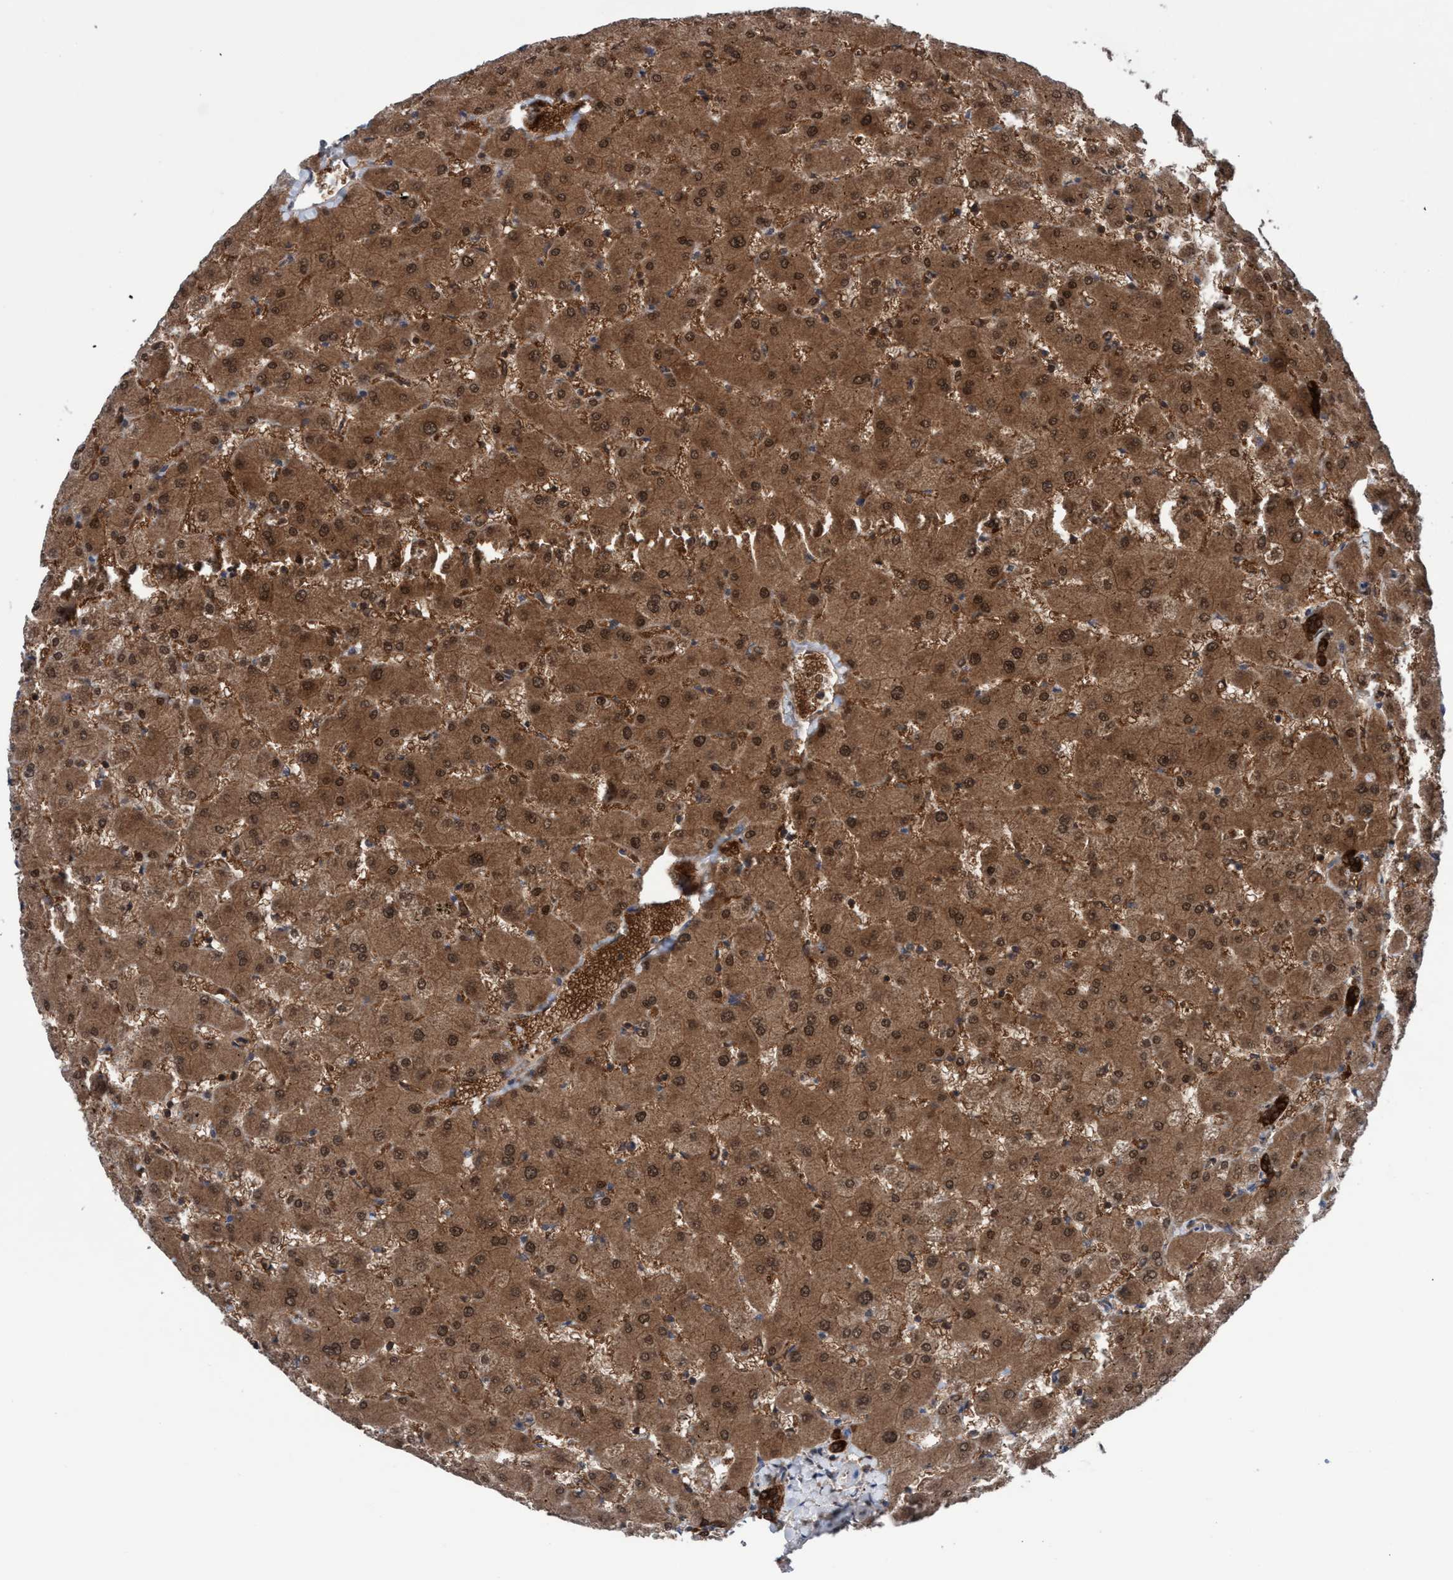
{"staining": {"intensity": "strong", "quantity": ">75%", "location": "cytoplasmic/membranous"}, "tissue": "liver", "cell_type": "Cholangiocytes", "image_type": "normal", "snomed": [{"axis": "morphology", "description": "Normal tissue, NOS"}, {"axis": "topography", "description": "Liver"}], "caption": "Immunohistochemistry (IHC) histopathology image of normal liver stained for a protein (brown), which reveals high levels of strong cytoplasmic/membranous staining in about >75% of cholangiocytes.", "gene": "GLOD4", "patient": {"sex": "female", "age": 63}}